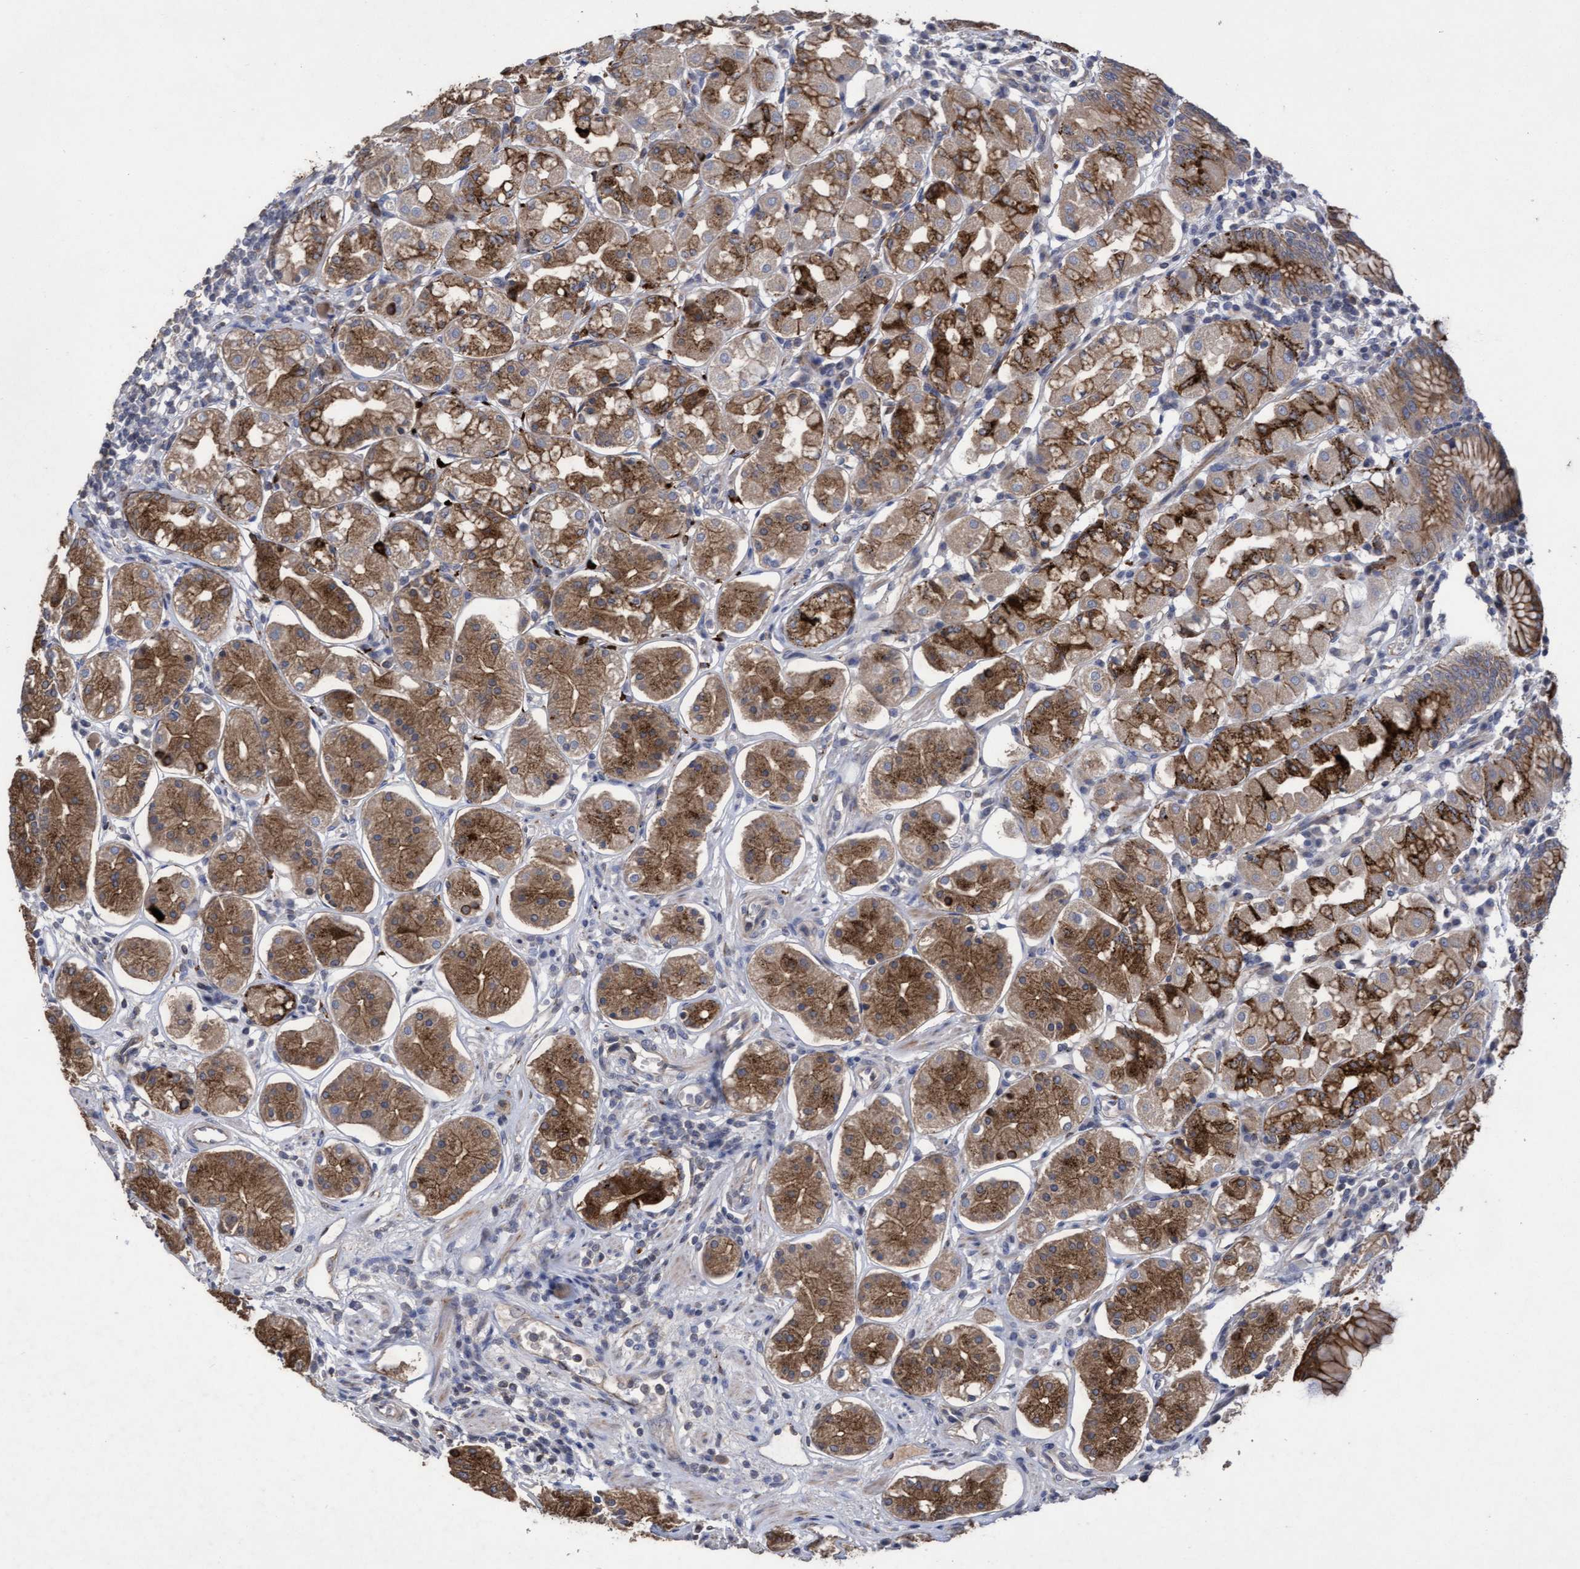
{"staining": {"intensity": "moderate", "quantity": ">75%", "location": "cytoplasmic/membranous"}, "tissue": "stomach", "cell_type": "Glandular cells", "image_type": "normal", "snomed": [{"axis": "morphology", "description": "Normal tissue, NOS"}, {"axis": "topography", "description": "Stomach"}, {"axis": "topography", "description": "Stomach, lower"}], "caption": "Protein staining demonstrates moderate cytoplasmic/membranous staining in approximately >75% of glandular cells in unremarkable stomach.", "gene": "KRT24", "patient": {"sex": "female", "age": 56}}